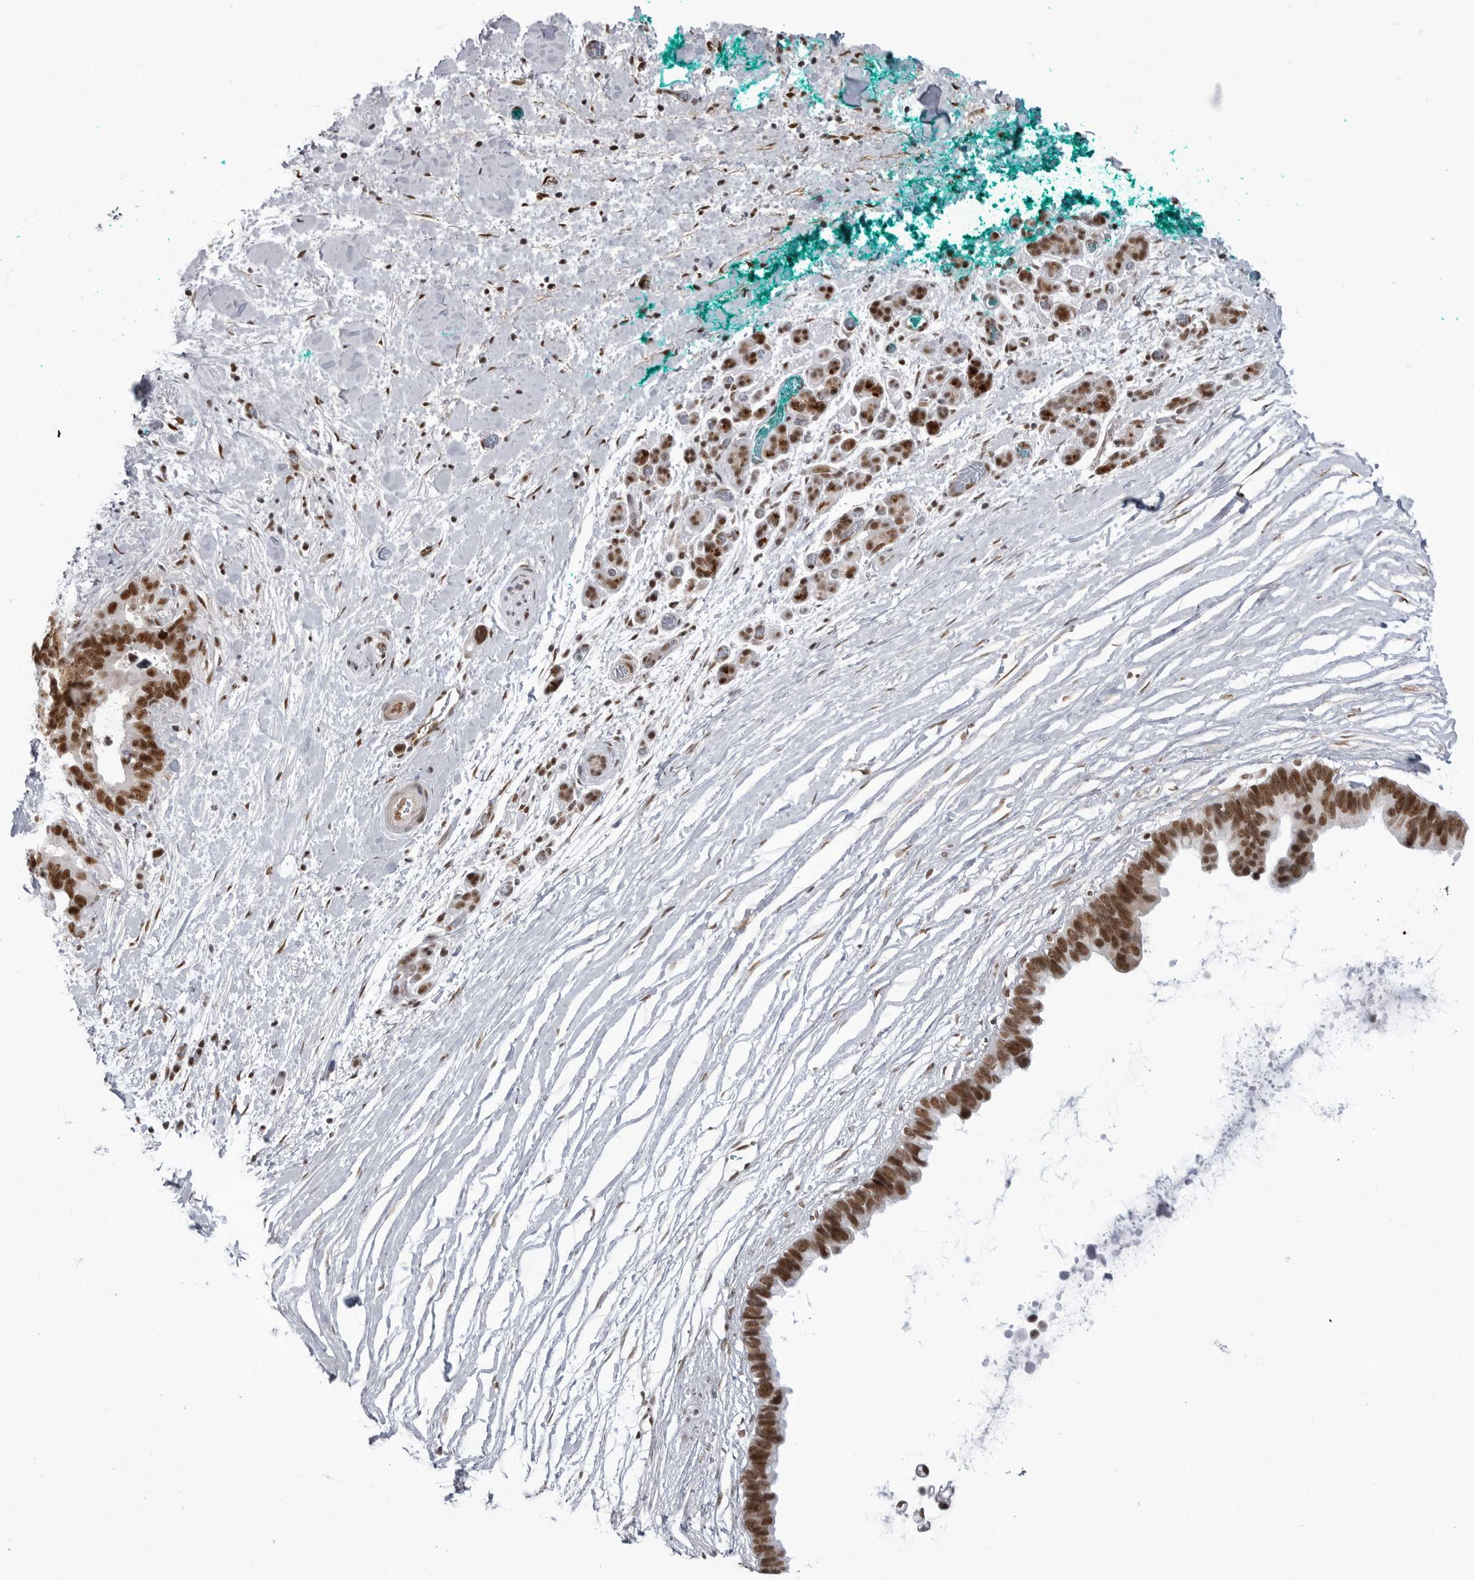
{"staining": {"intensity": "strong", "quantity": ">75%", "location": "nuclear"}, "tissue": "pancreatic cancer", "cell_type": "Tumor cells", "image_type": "cancer", "snomed": [{"axis": "morphology", "description": "Adenocarcinoma, NOS"}, {"axis": "topography", "description": "Pancreas"}], "caption": "A brown stain labels strong nuclear expression of a protein in human pancreatic adenocarcinoma tumor cells.", "gene": "RNF26", "patient": {"sex": "female", "age": 72}}